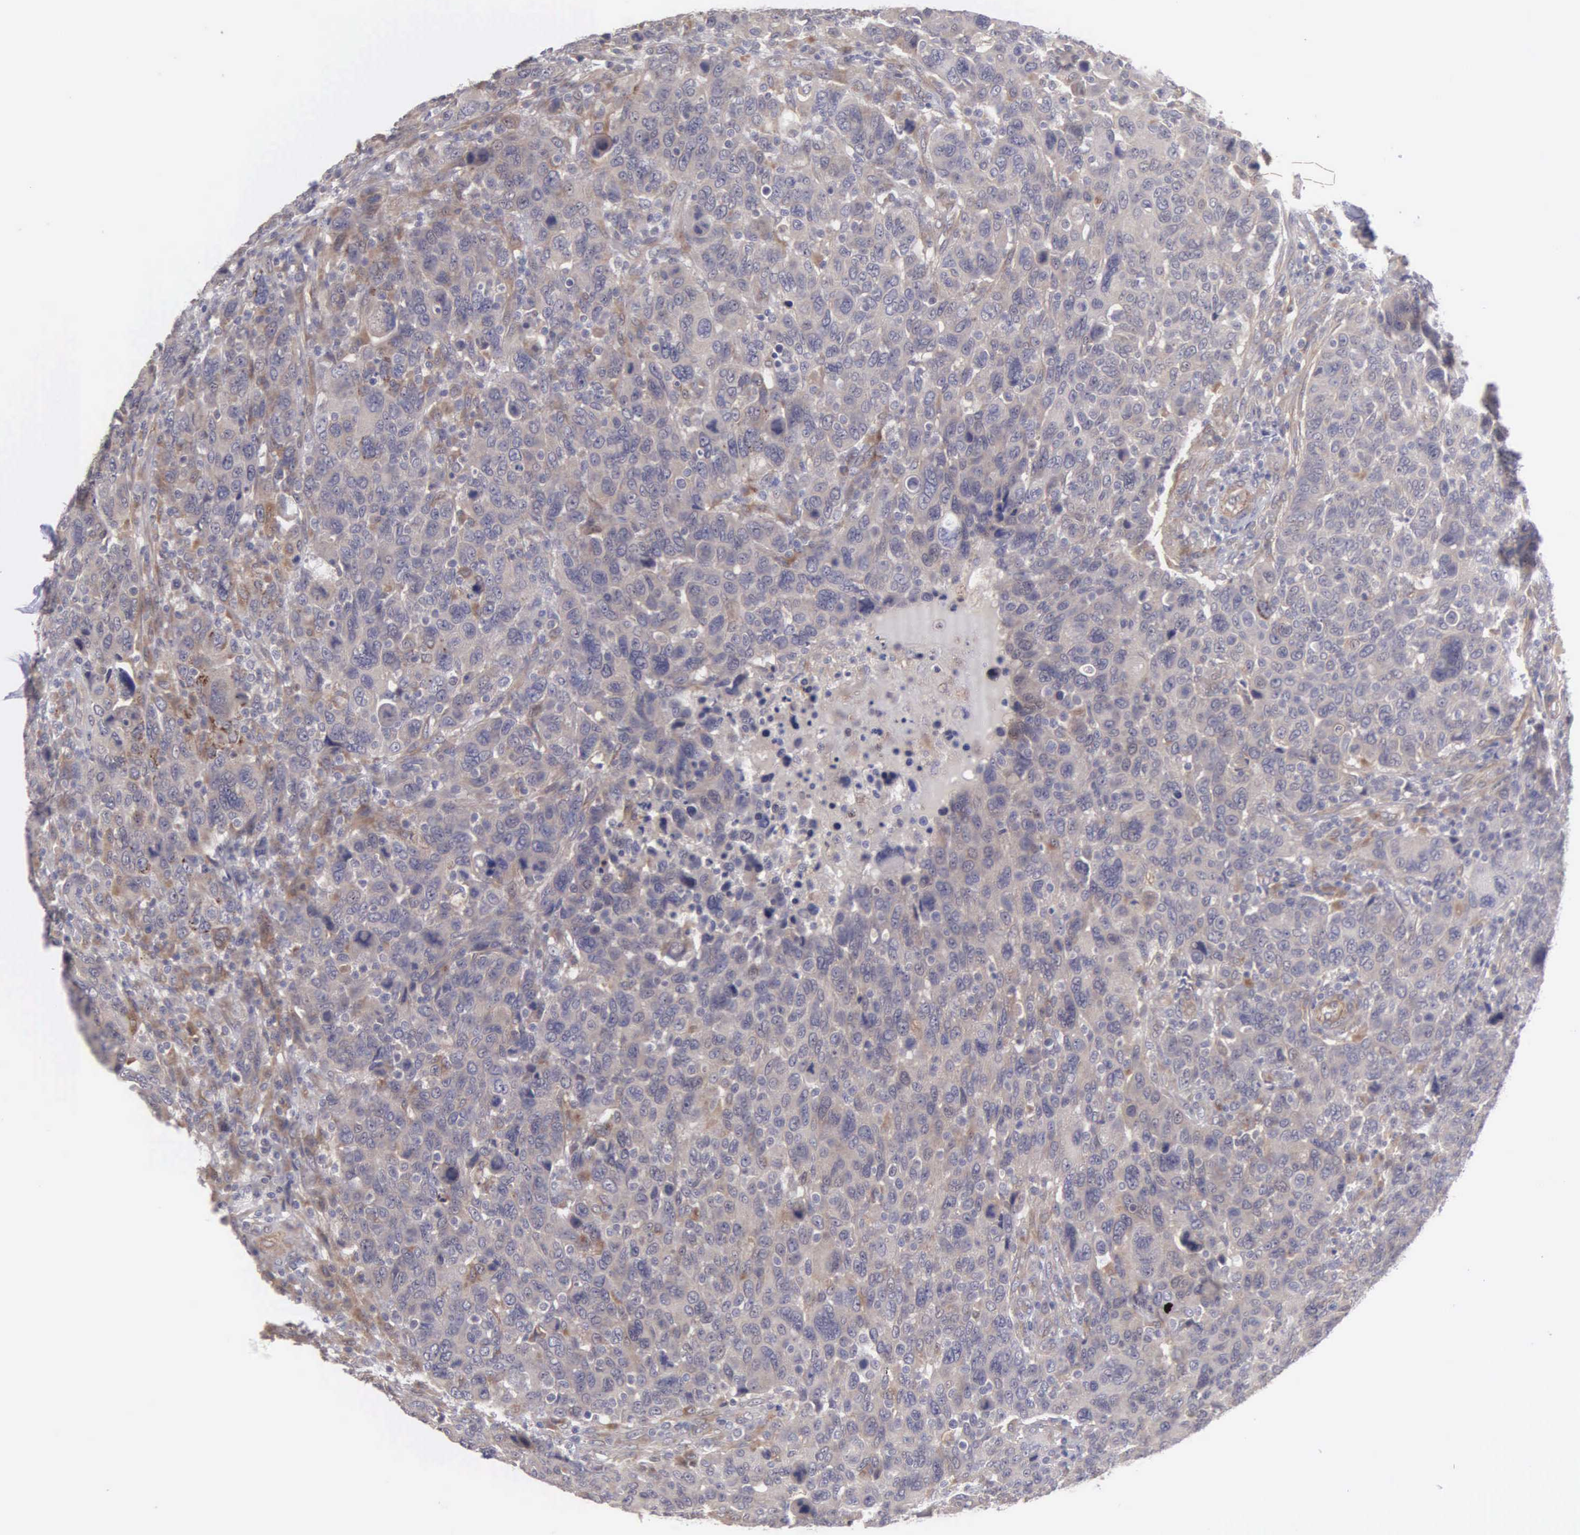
{"staining": {"intensity": "weak", "quantity": ">75%", "location": "cytoplasmic/membranous"}, "tissue": "breast cancer", "cell_type": "Tumor cells", "image_type": "cancer", "snomed": [{"axis": "morphology", "description": "Duct carcinoma"}, {"axis": "topography", "description": "Breast"}], "caption": "Invasive ductal carcinoma (breast) stained with DAB IHC demonstrates low levels of weak cytoplasmic/membranous staining in about >75% of tumor cells.", "gene": "RTL10", "patient": {"sex": "female", "age": 37}}